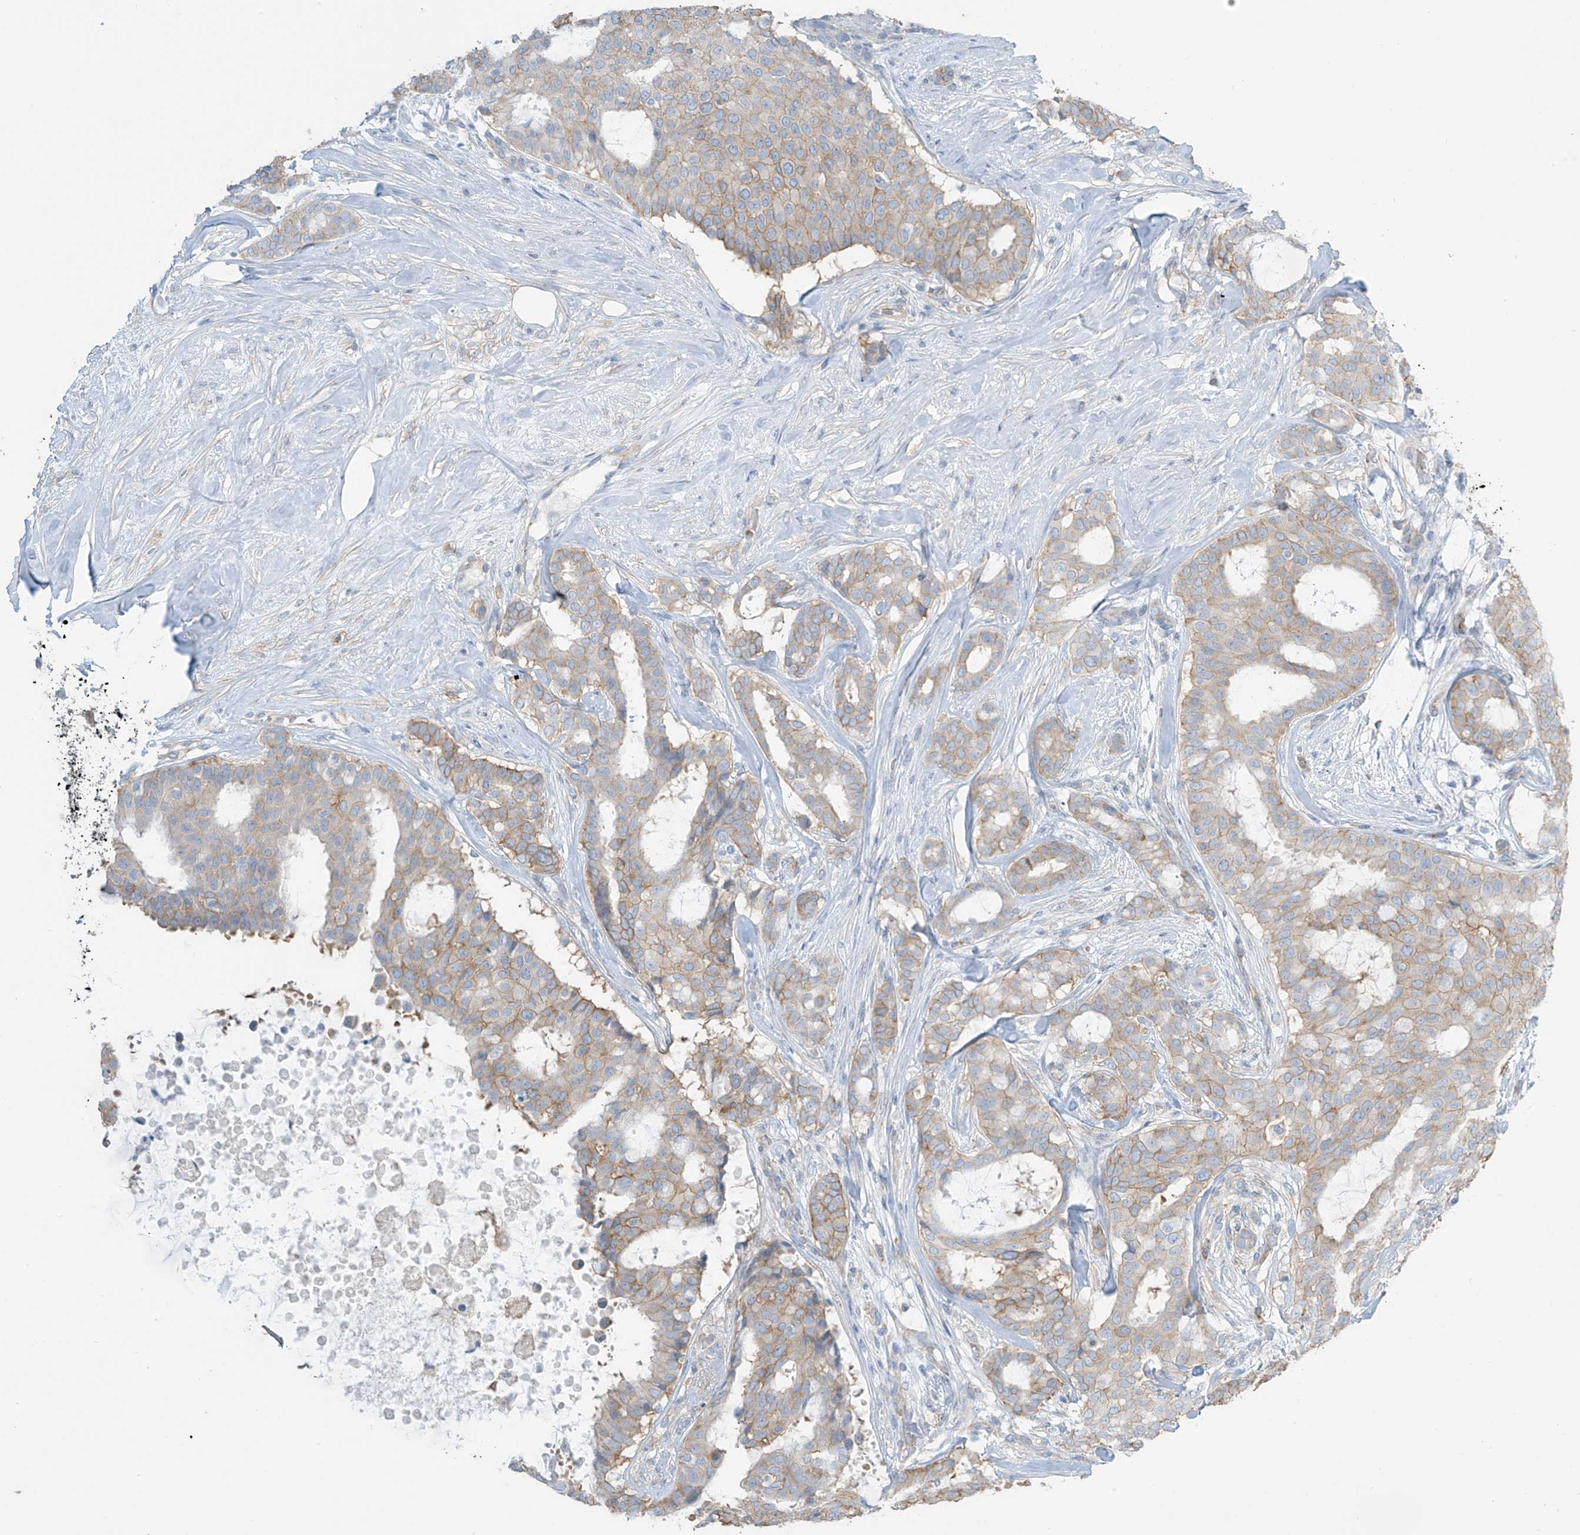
{"staining": {"intensity": "weak", "quantity": ">75%", "location": "cytoplasmic/membranous"}, "tissue": "breast cancer", "cell_type": "Tumor cells", "image_type": "cancer", "snomed": [{"axis": "morphology", "description": "Duct carcinoma"}, {"axis": "topography", "description": "Breast"}], "caption": "Immunohistochemistry (IHC) of breast infiltrating ductal carcinoma demonstrates low levels of weak cytoplasmic/membranous staining in approximately >75% of tumor cells. The protein of interest is shown in brown color, while the nuclei are stained blue.", "gene": "ZNF846", "patient": {"sex": "female", "age": 75}}